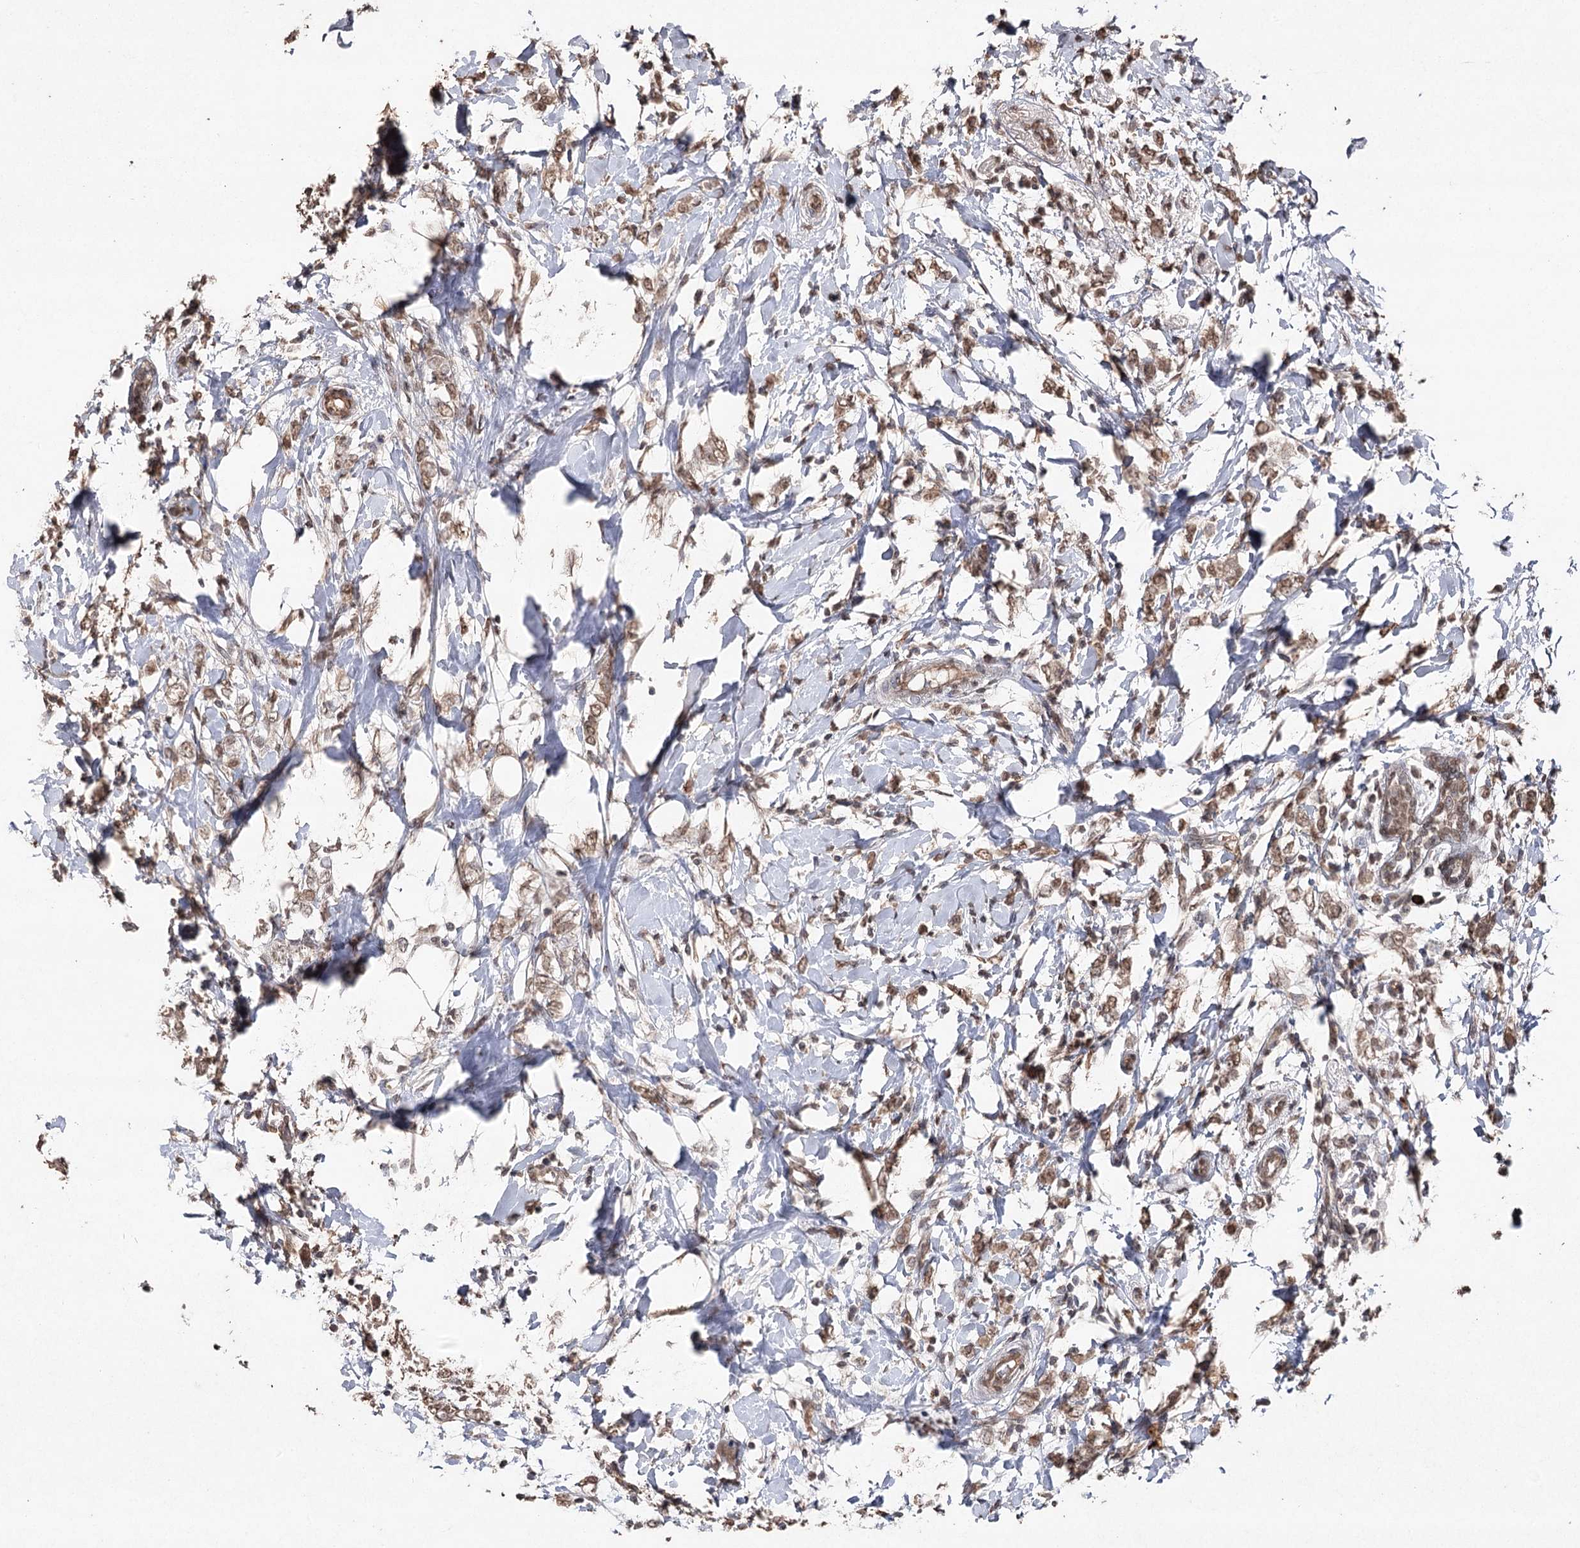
{"staining": {"intensity": "moderate", "quantity": ">75%", "location": "cytoplasmic/membranous,nuclear"}, "tissue": "breast cancer", "cell_type": "Tumor cells", "image_type": "cancer", "snomed": [{"axis": "morphology", "description": "Normal tissue, NOS"}, {"axis": "morphology", "description": "Lobular carcinoma"}, {"axis": "topography", "description": "Breast"}], "caption": "A high-resolution histopathology image shows immunohistochemistry staining of breast lobular carcinoma, which reveals moderate cytoplasmic/membranous and nuclear staining in about >75% of tumor cells.", "gene": "ATG14", "patient": {"sex": "female", "age": 47}}